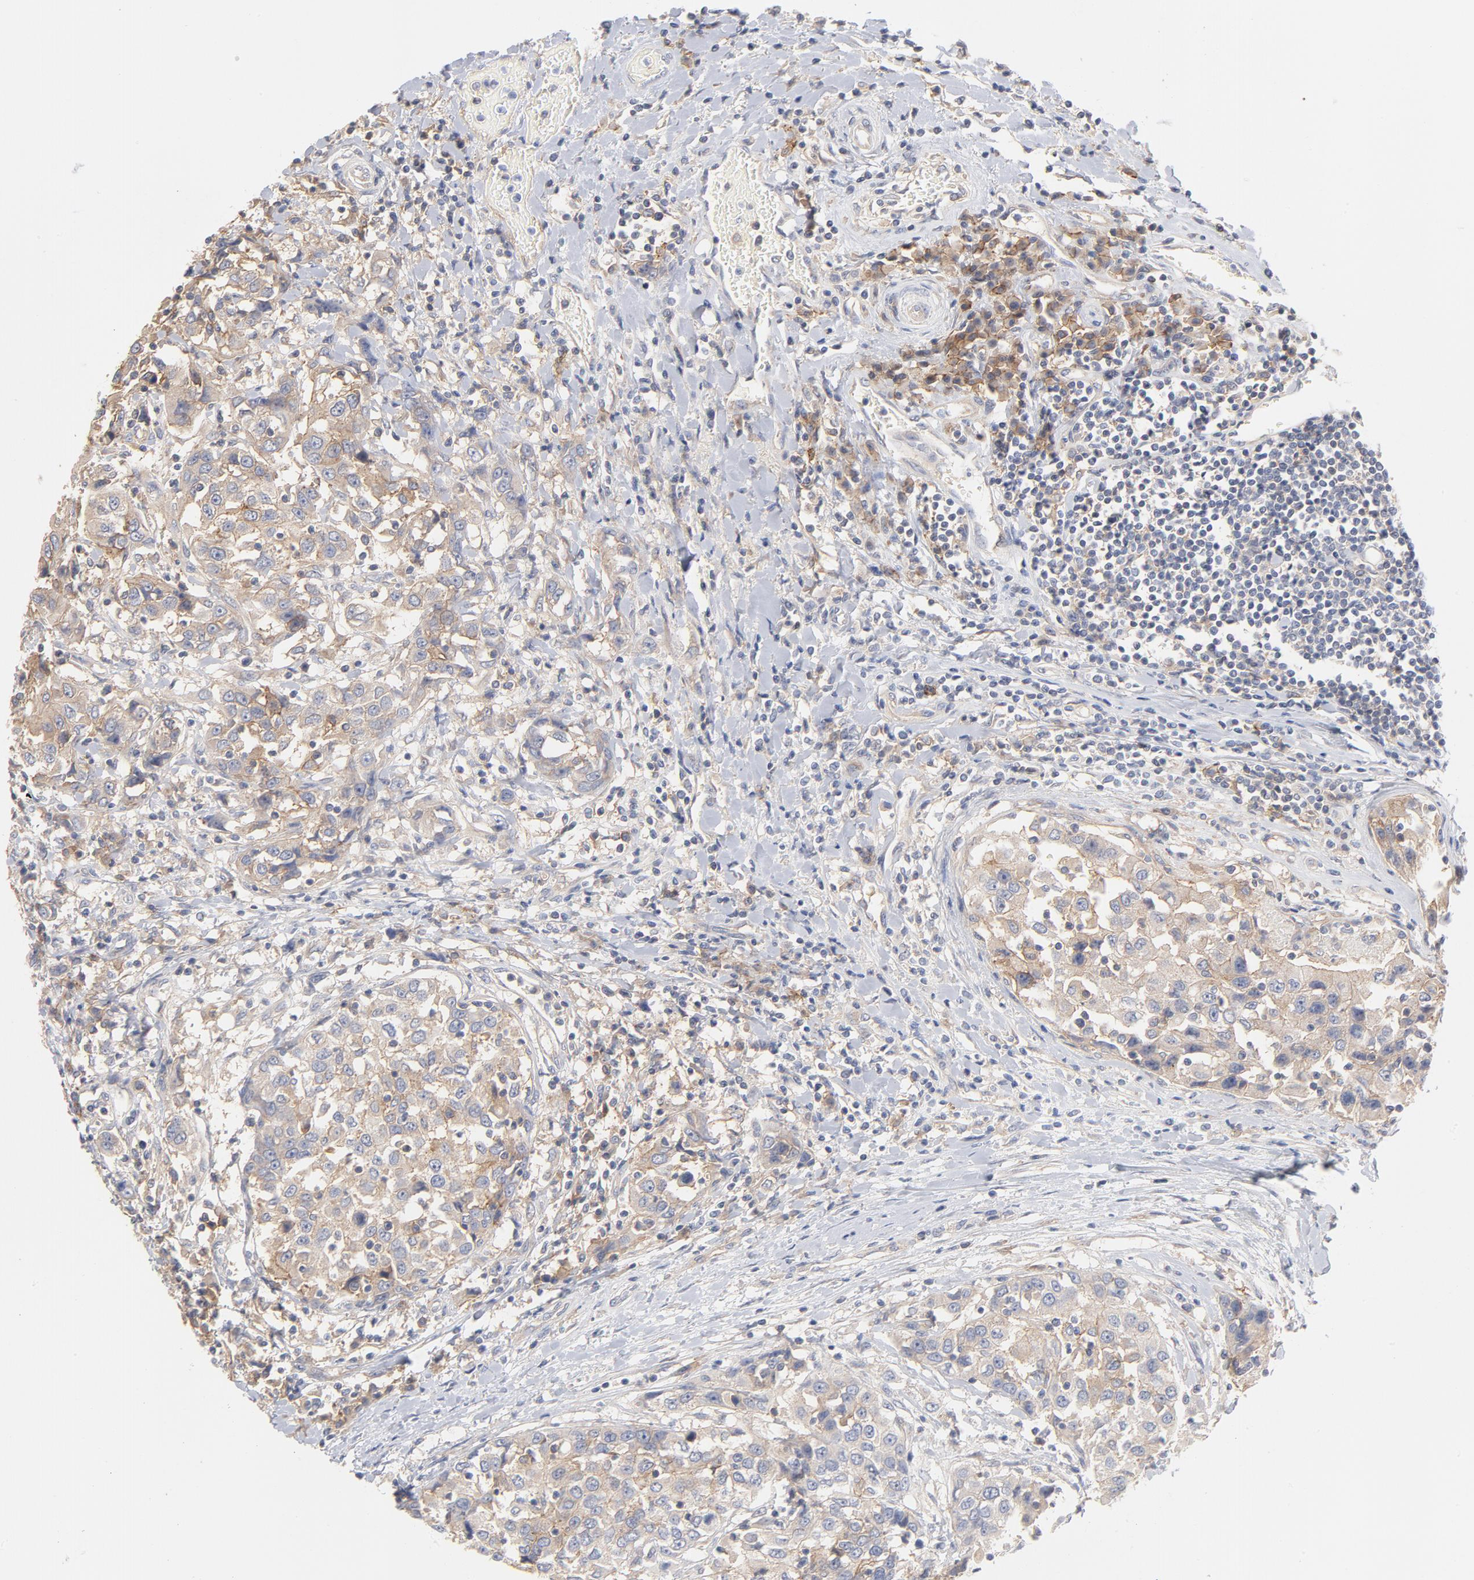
{"staining": {"intensity": "weak", "quantity": ">75%", "location": "cytoplasmic/membranous"}, "tissue": "urothelial cancer", "cell_type": "Tumor cells", "image_type": "cancer", "snomed": [{"axis": "morphology", "description": "Urothelial carcinoma, High grade"}, {"axis": "topography", "description": "Urinary bladder"}], "caption": "Human urothelial cancer stained with a brown dye exhibits weak cytoplasmic/membranous positive positivity in approximately >75% of tumor cells.", "gene": "SETD3", "patient": {"sex": "female", "age": 80}}